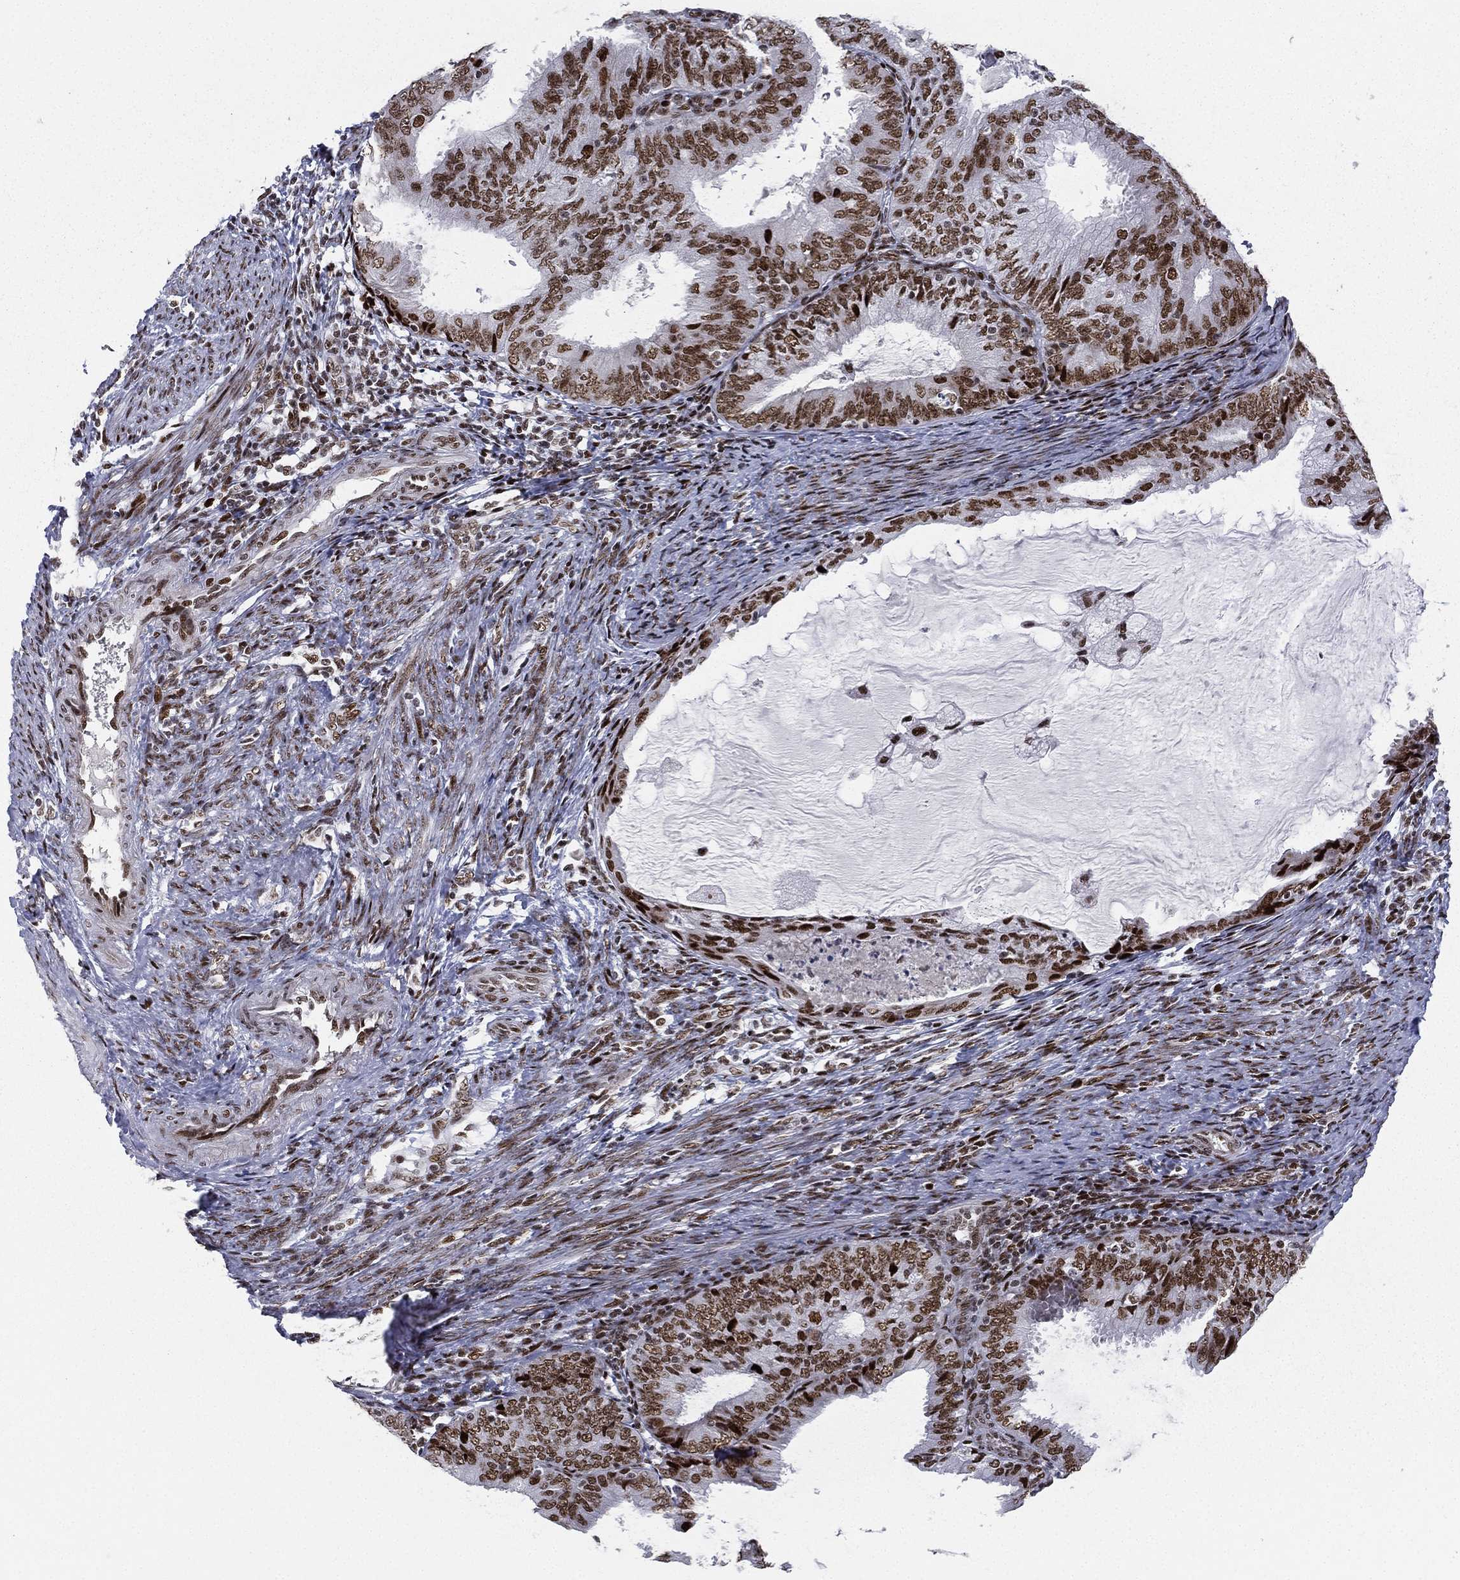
{"staining": {"intensity": "strong", "quantity": ">75%", "location": "nuclear"}, "tissue": "endometrial cancer", "cell_type": "Tumor cells", "image_type": "cancer", "snomed": [{"axis": "morphology", "description": "Adenocarcinoma, NOS"}, {"axis": "topography", "description": "Endometrium"}], "caption": "The image shows immunohistochemical staining of endometrial cancer (adenocarcinoma). There is strong nuclear positivity is seen in about >75% of tumor cells. The staining was performed using DAB (3,3'-diaminobenzidine) to visualize the protein expression in brown, while the nuclei were stained in blue with hematoxylin (Magnification: 20x).", "gene": "RTF1", "patient": {"sex": "female", "age": 57}}